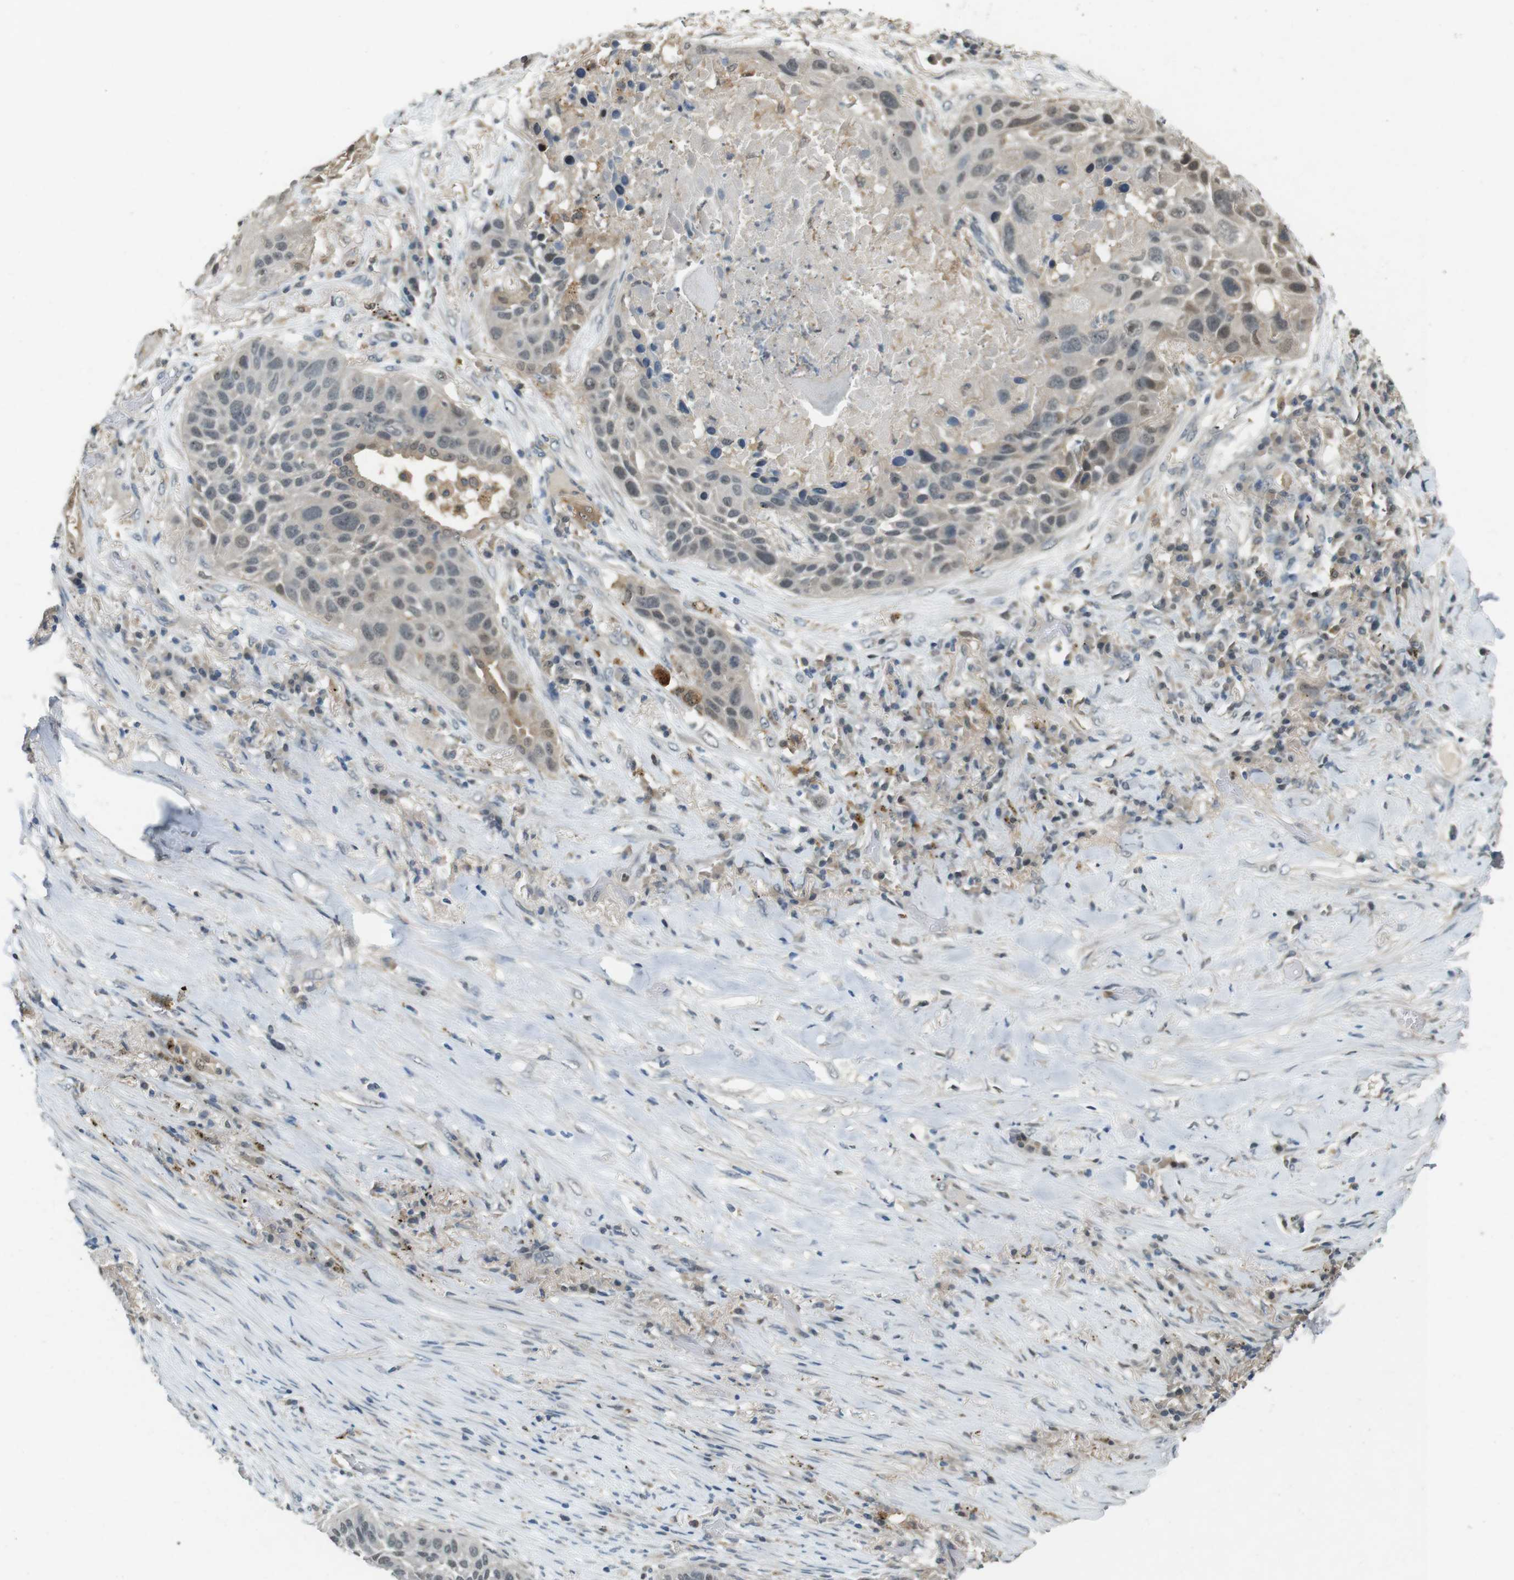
{"staining": {"intensity": "weak", "quantity": "25%-75%", "location": "nuclear"}, "tissue": "lung cancer", "cell_type": "Tumor cells", "image_type": "cancer", "snomed": [{"axis": "morphology", "description": "Squamous cell carcinoma, NOS"}, {"axis": "topography", "description": "Lung"}], "caption": "Lung cancer (squamous cell carcinoma) stained for a protein (brown) reveals weak nuclear positive staining in approximately 25%-75% of tumor cells.", "gene": "CDK14", "patient": {"sex": "male", "age": 57}}